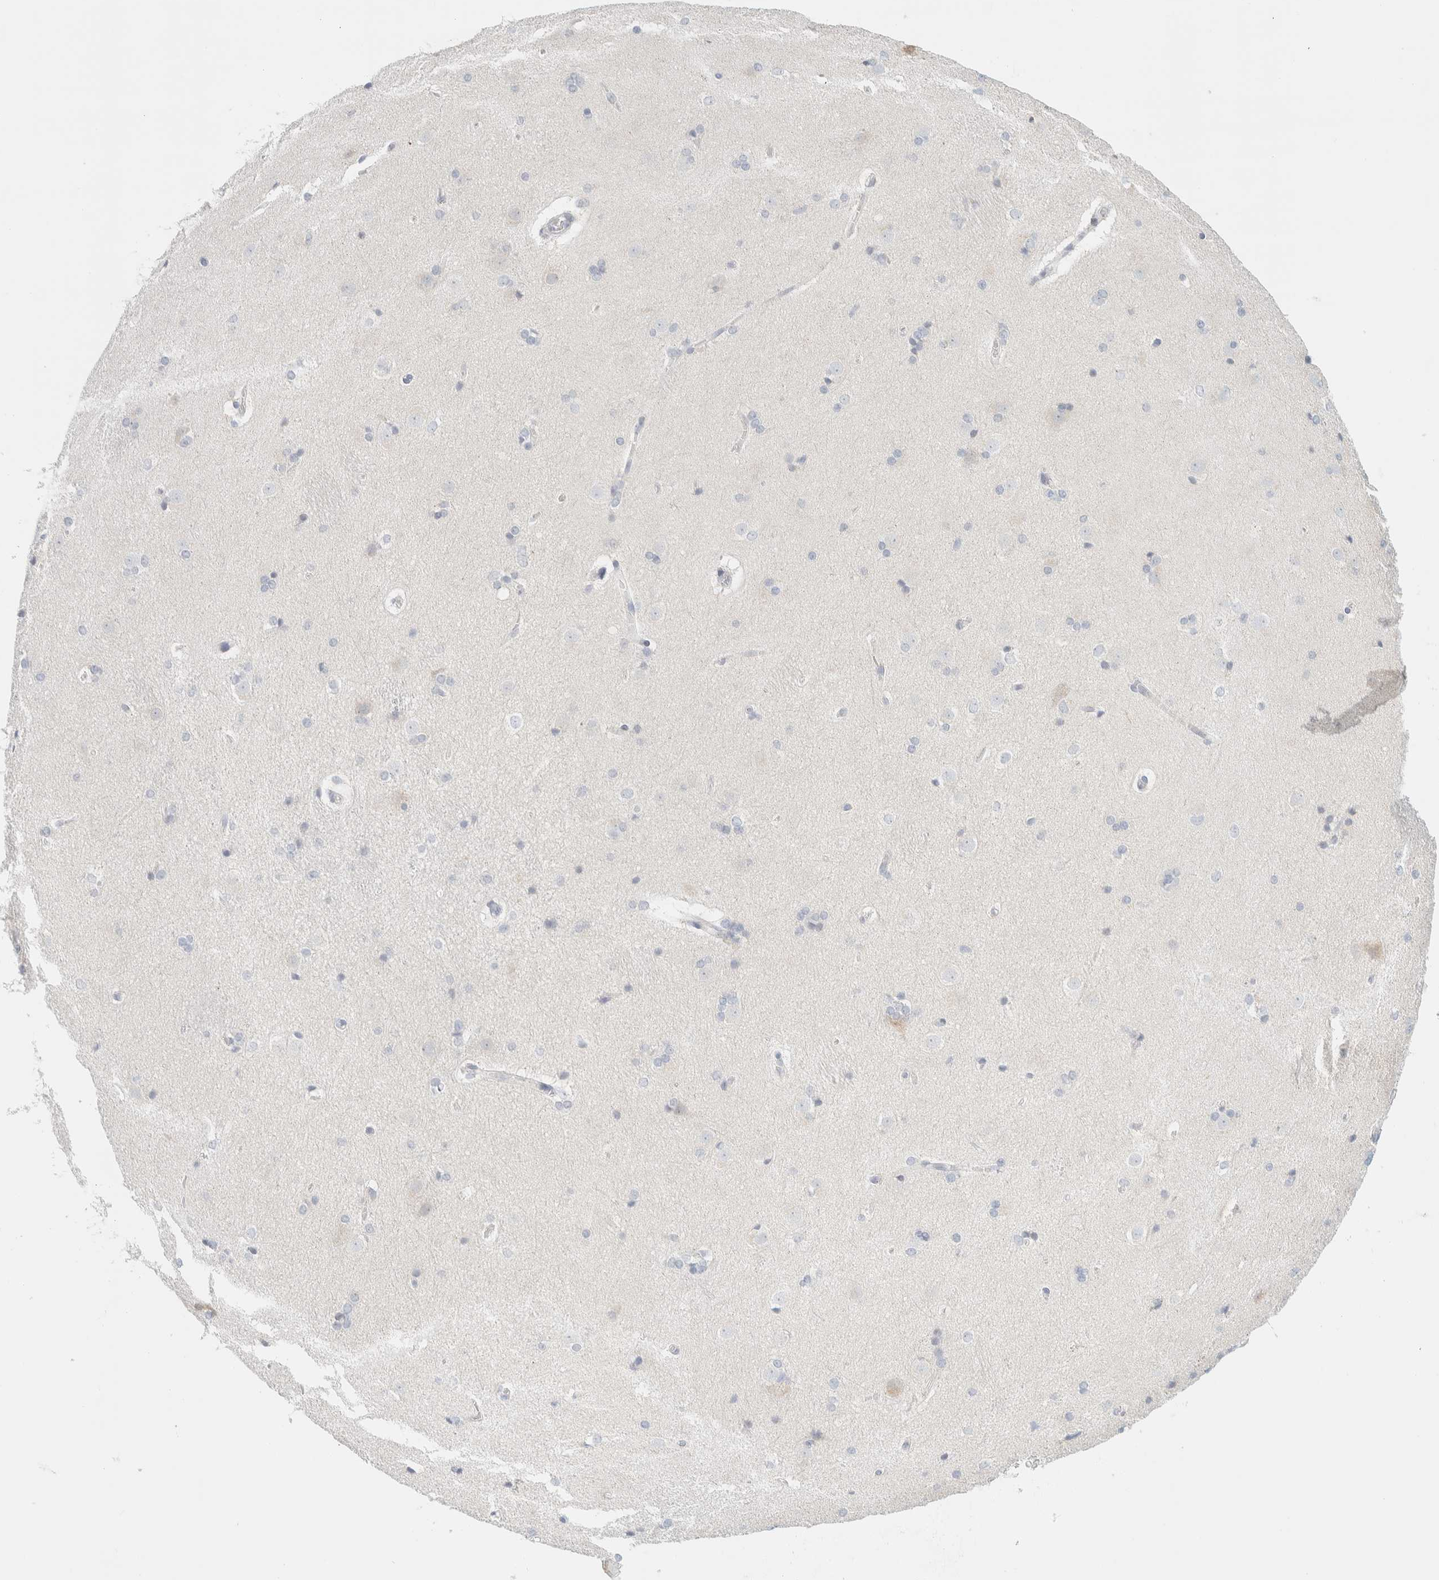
{"staining": {"intensity": "negative", "quantity": "none", "location": "none"}, "tissue": "caudate", "cell_type": "Glial cells", "image_type": "normal", "snomed": [{"axis": "morphology", "description": "Normal tissue, NOS"}, {"axis": "topography", "description": "Lateral ventricle wall"}], "caption": "Protein analysis of normal caudate shows no significant positivity in glial cells. The staining is performed using DAB brown chromogen with nuclei counter-stained in using hematoxylin.", "gene": "SPNS3", "patient": {"sex": "female", "age": 19}}